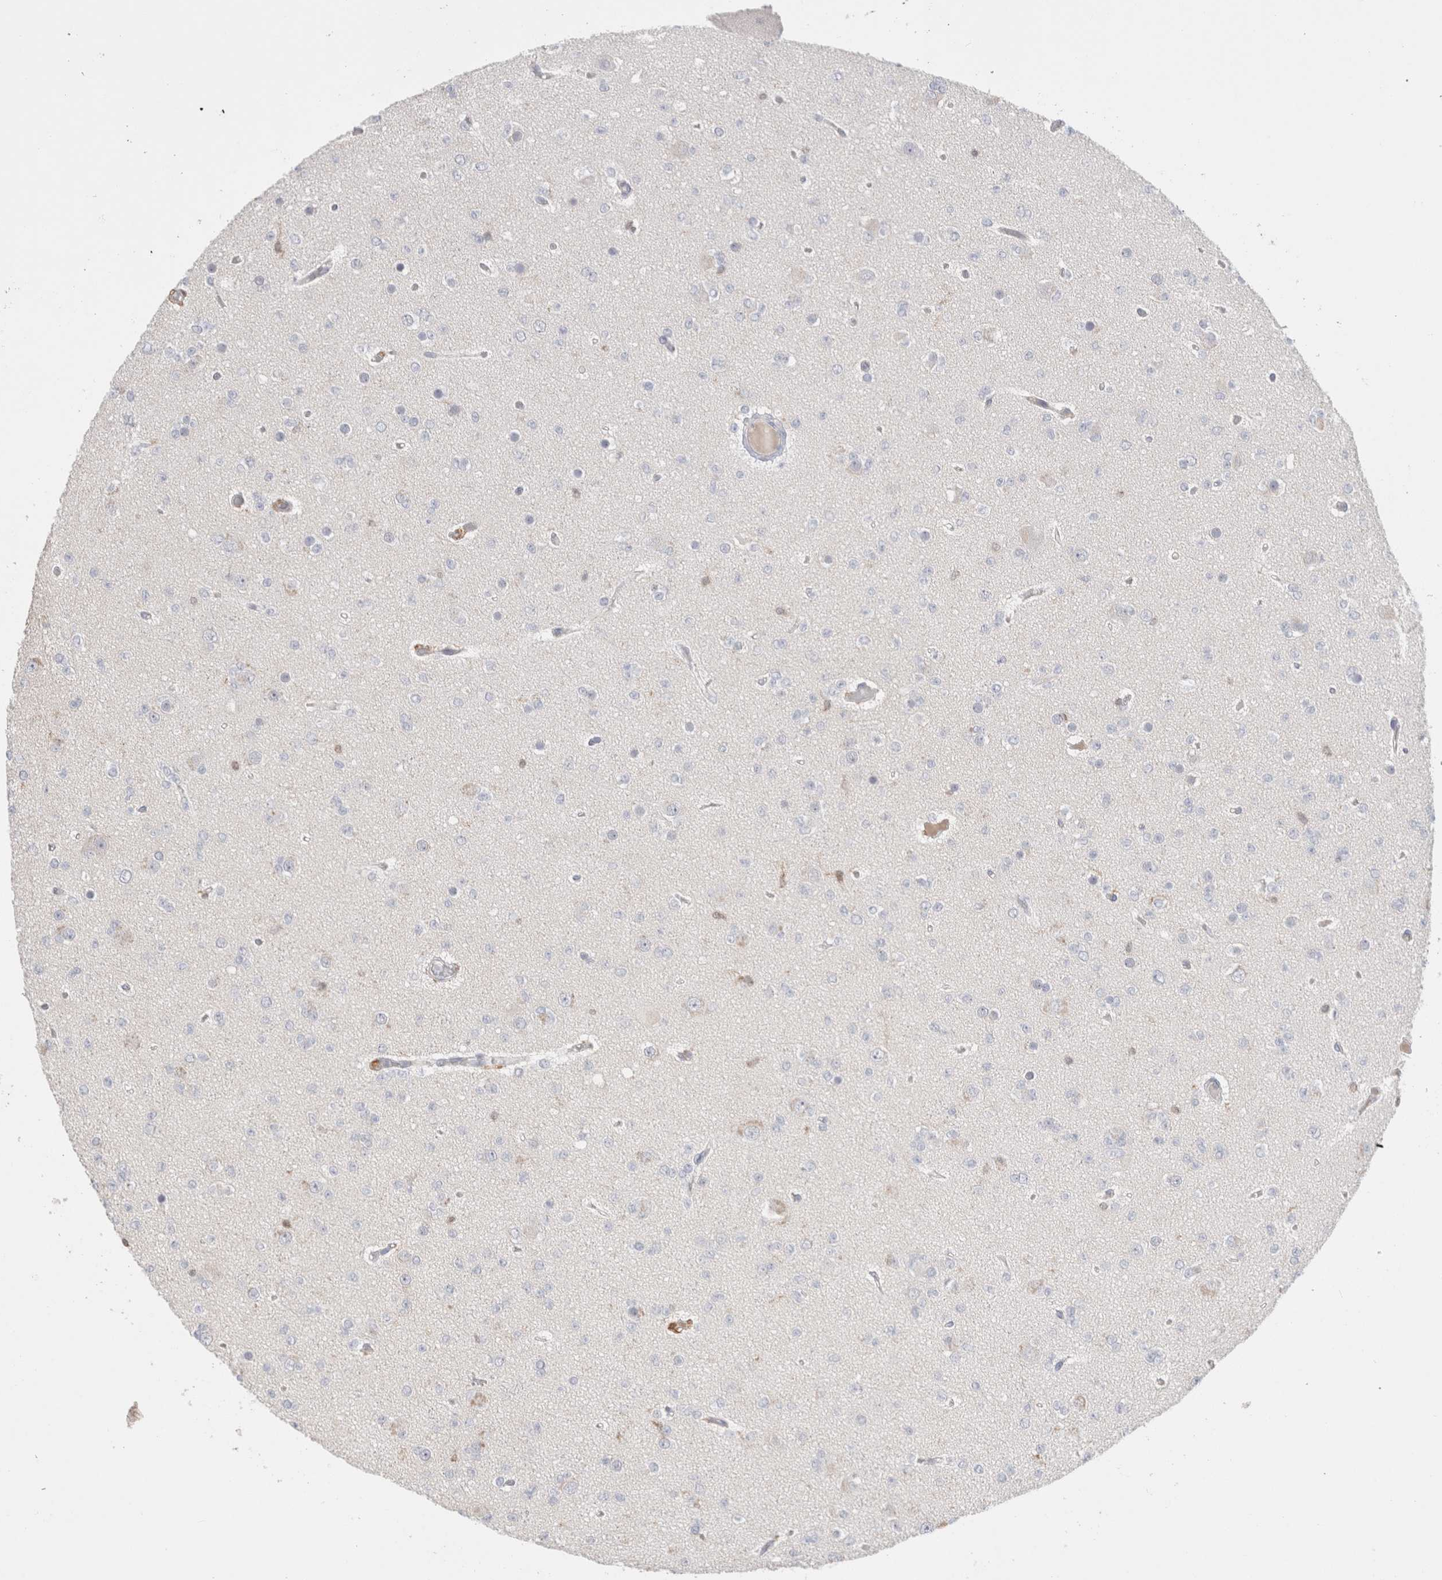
{"staining": {"intensity": "negative", "quantity": "none", "location": "none"}, "tissue": "glioma", "cell_type": "Tumor cells", "image_type": "cancer", "snomed": [{"axis": "morphology", "description": "Glioma, malignant, Low grade"}, {"axis": "topography", "description": "Brain"}], "caption": "Immunohistochemistry of glioma exhibits no staining in tumor cells.", "gene": "HPGDS", "patient": {"sex": "female", "age": 22}}